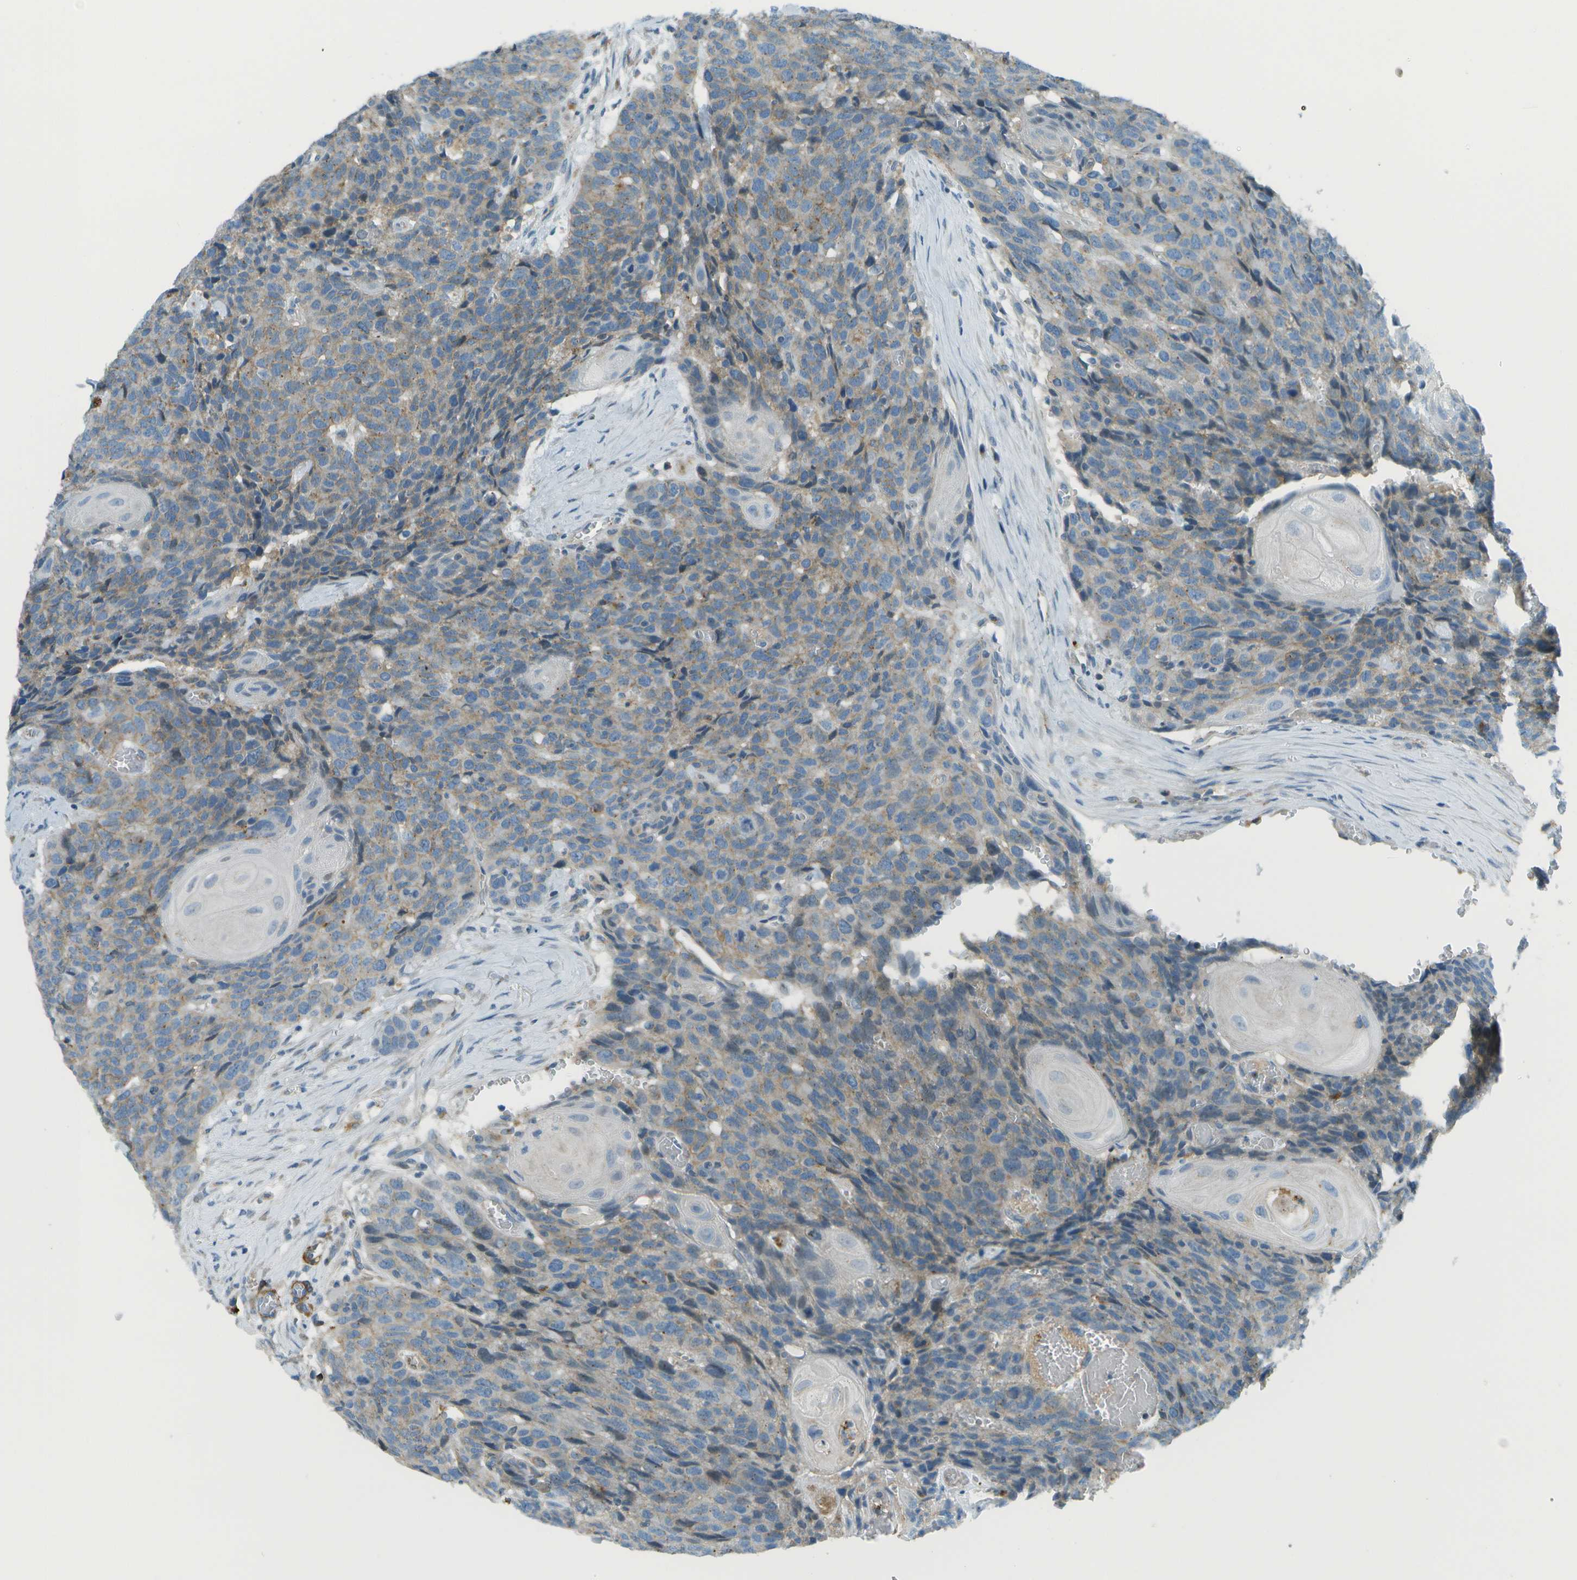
{"staining": {"intensity": "weak", "quantity": "<25%", "location": "cytoplasmic/membranous"}, "tissue": "head and neck cancer", "cell_type": "Tumor cells", "image_type": "cancer", "snomed": [{"axis": "morphology", "description": "Squamous cell carcinoma, NOS"}, {"axis": "topography", "description": "Head-Neck"}], "caption": "Tumor cells show no significant protein staining in head and neck squamous cell carcinoma.", "gene": "MYH11", "patient": {"sex": "male", "age": 66}}